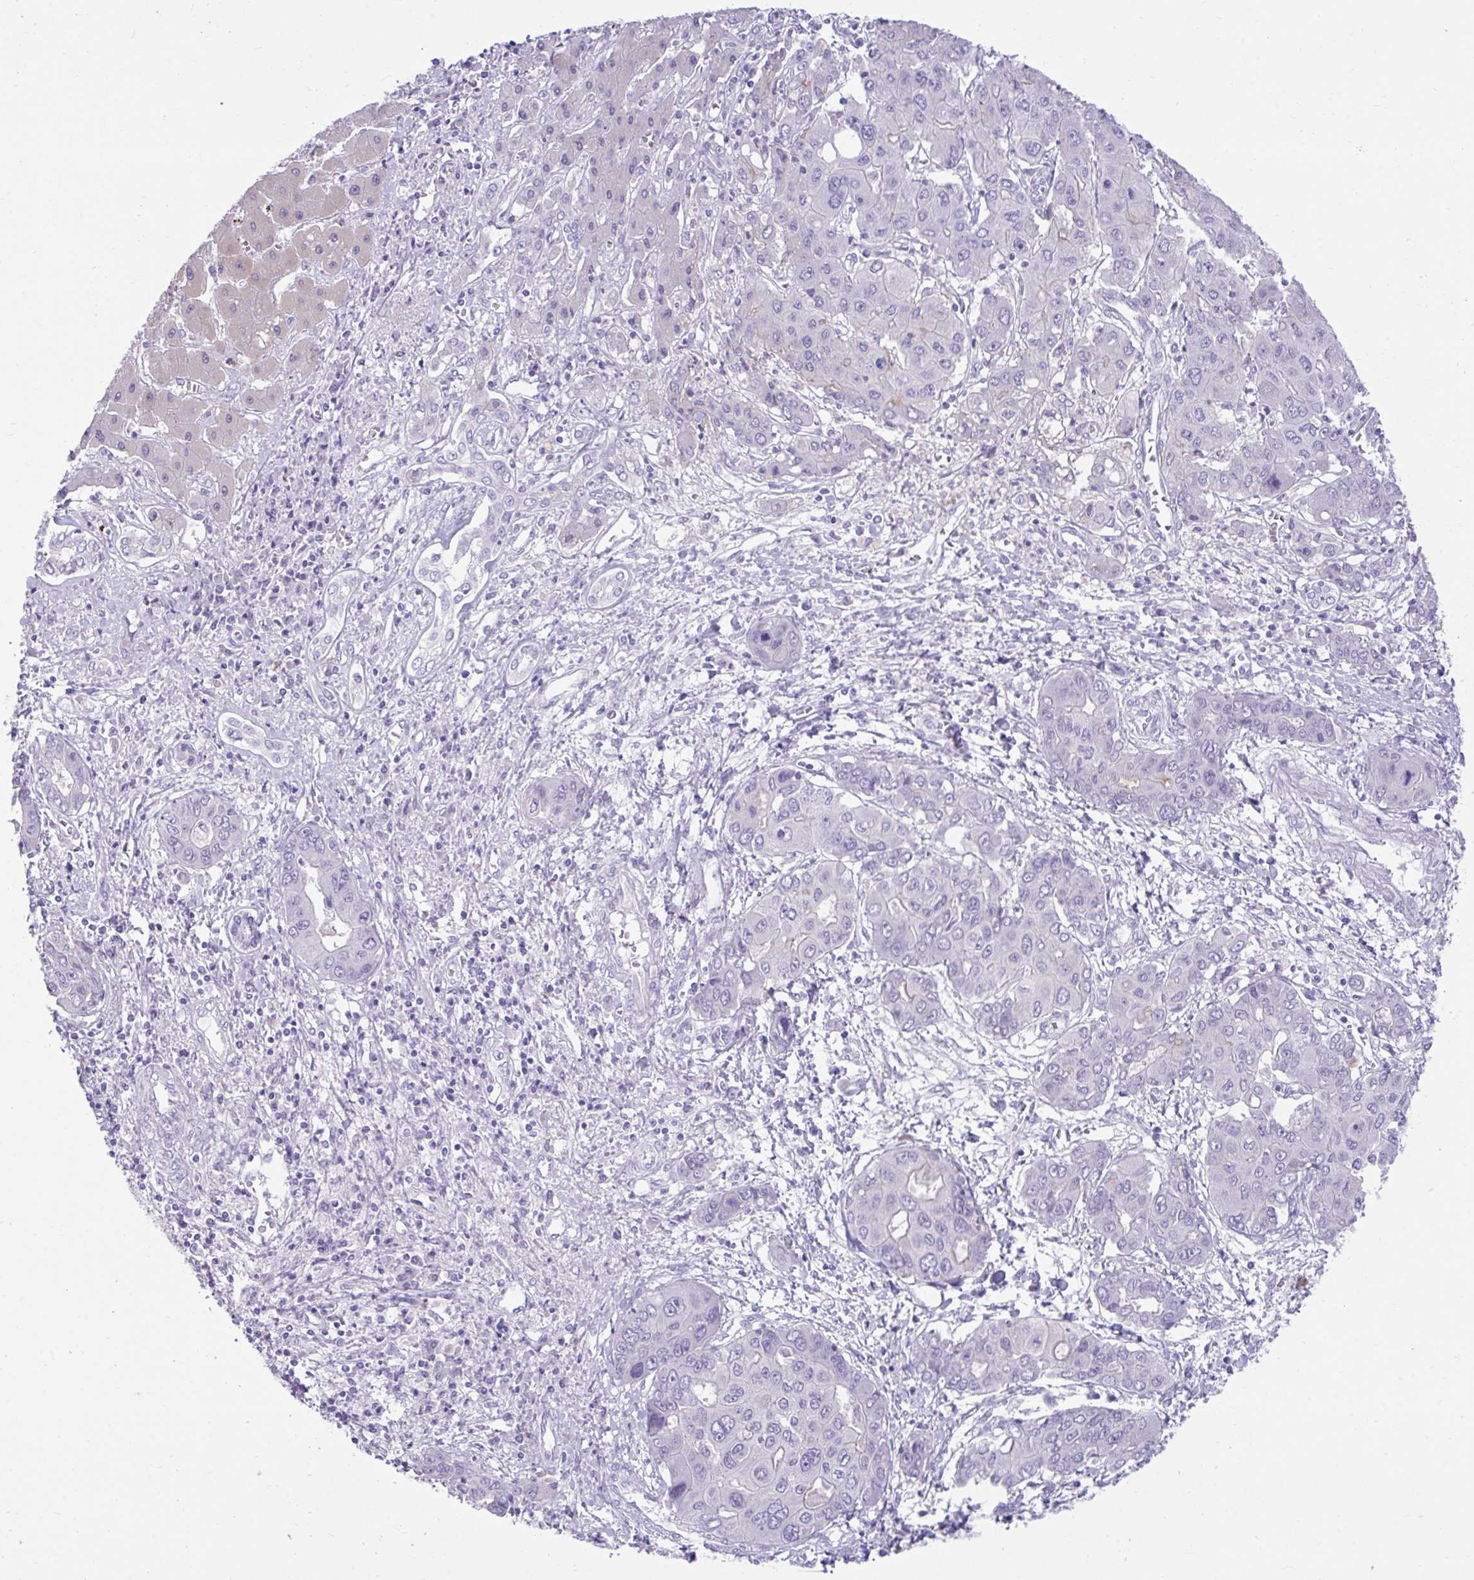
{"staining": {"intensity": "negative", "quantity": "none", "location": "none"}, "tissue": "liver cancer", "cell_type": "Tumor cells", "image_type": "cancer", "snomed": [{"axis": "morphology", "description": "Cholangiocarcinoma"}, {"axis": "topography", "description": "Liver"}], "caption": "Immunohistochemistry (IHC) of human liver cholangiocarcinoma exhibits no staining in tumor cells.", "gene": "PLEKHH1", "patient": {"sex": "male", "age": 67}}